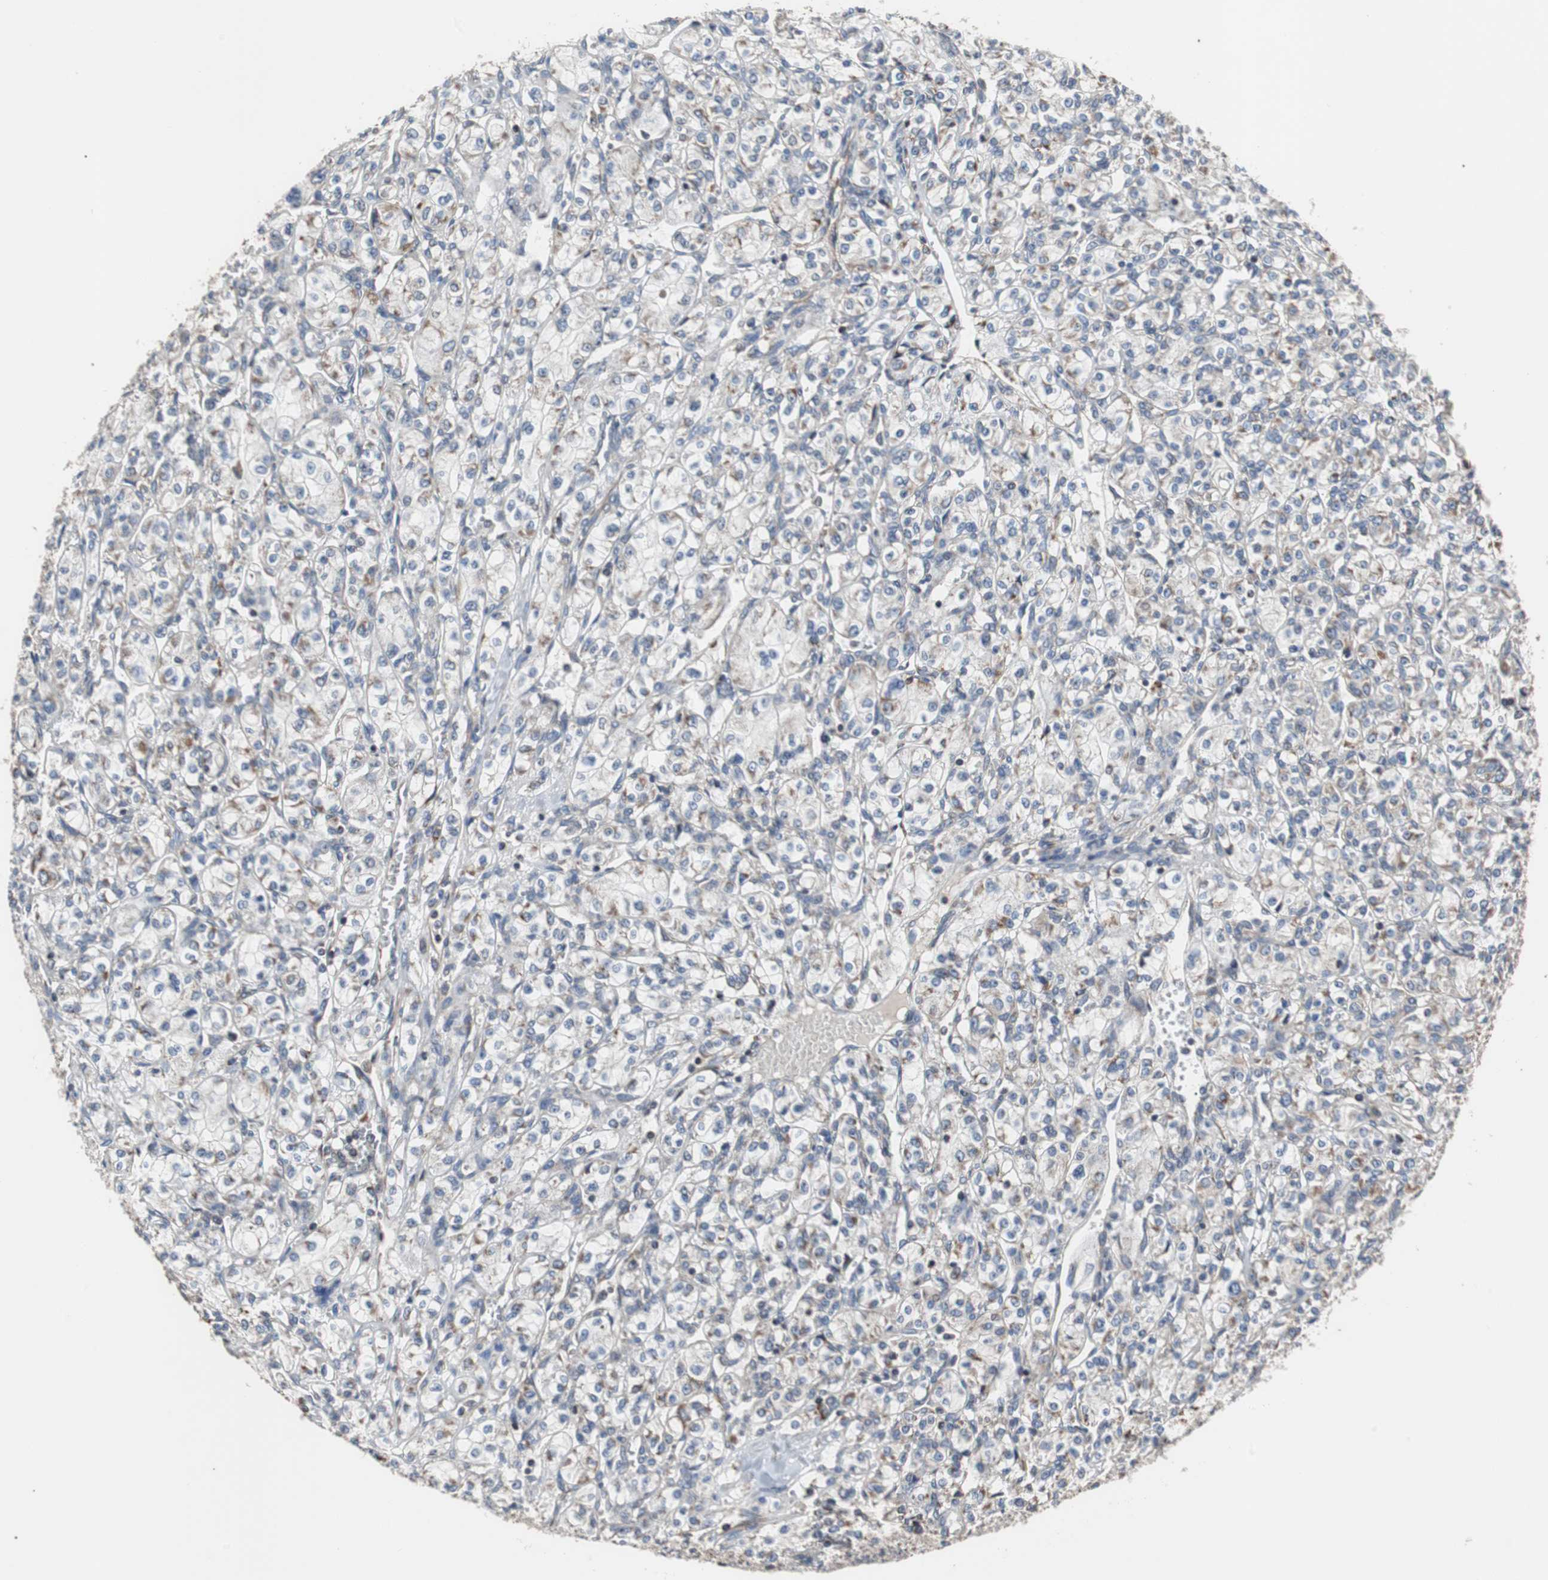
{"staining": {"intensity": "moderate", "quantity": "<25%", "location": "cytoplasmic/membranous"}, "tissue": "renal cancer", "cell_type": "Tumor cells", "image_type": "cancer", "snomed": [{"axis": "morphology", "description": "Adenocarcinoma, NOS"}, {"axis": "topography", "description": "Kidney"}], "caption": "IHC of renal adenocarcinoma displays low levels of moderate cytoplasmic/membranous positivity in about <25% of tumor cells.", "gene": "ACTR3", "patient": {"sex": "male", "age": 77}}